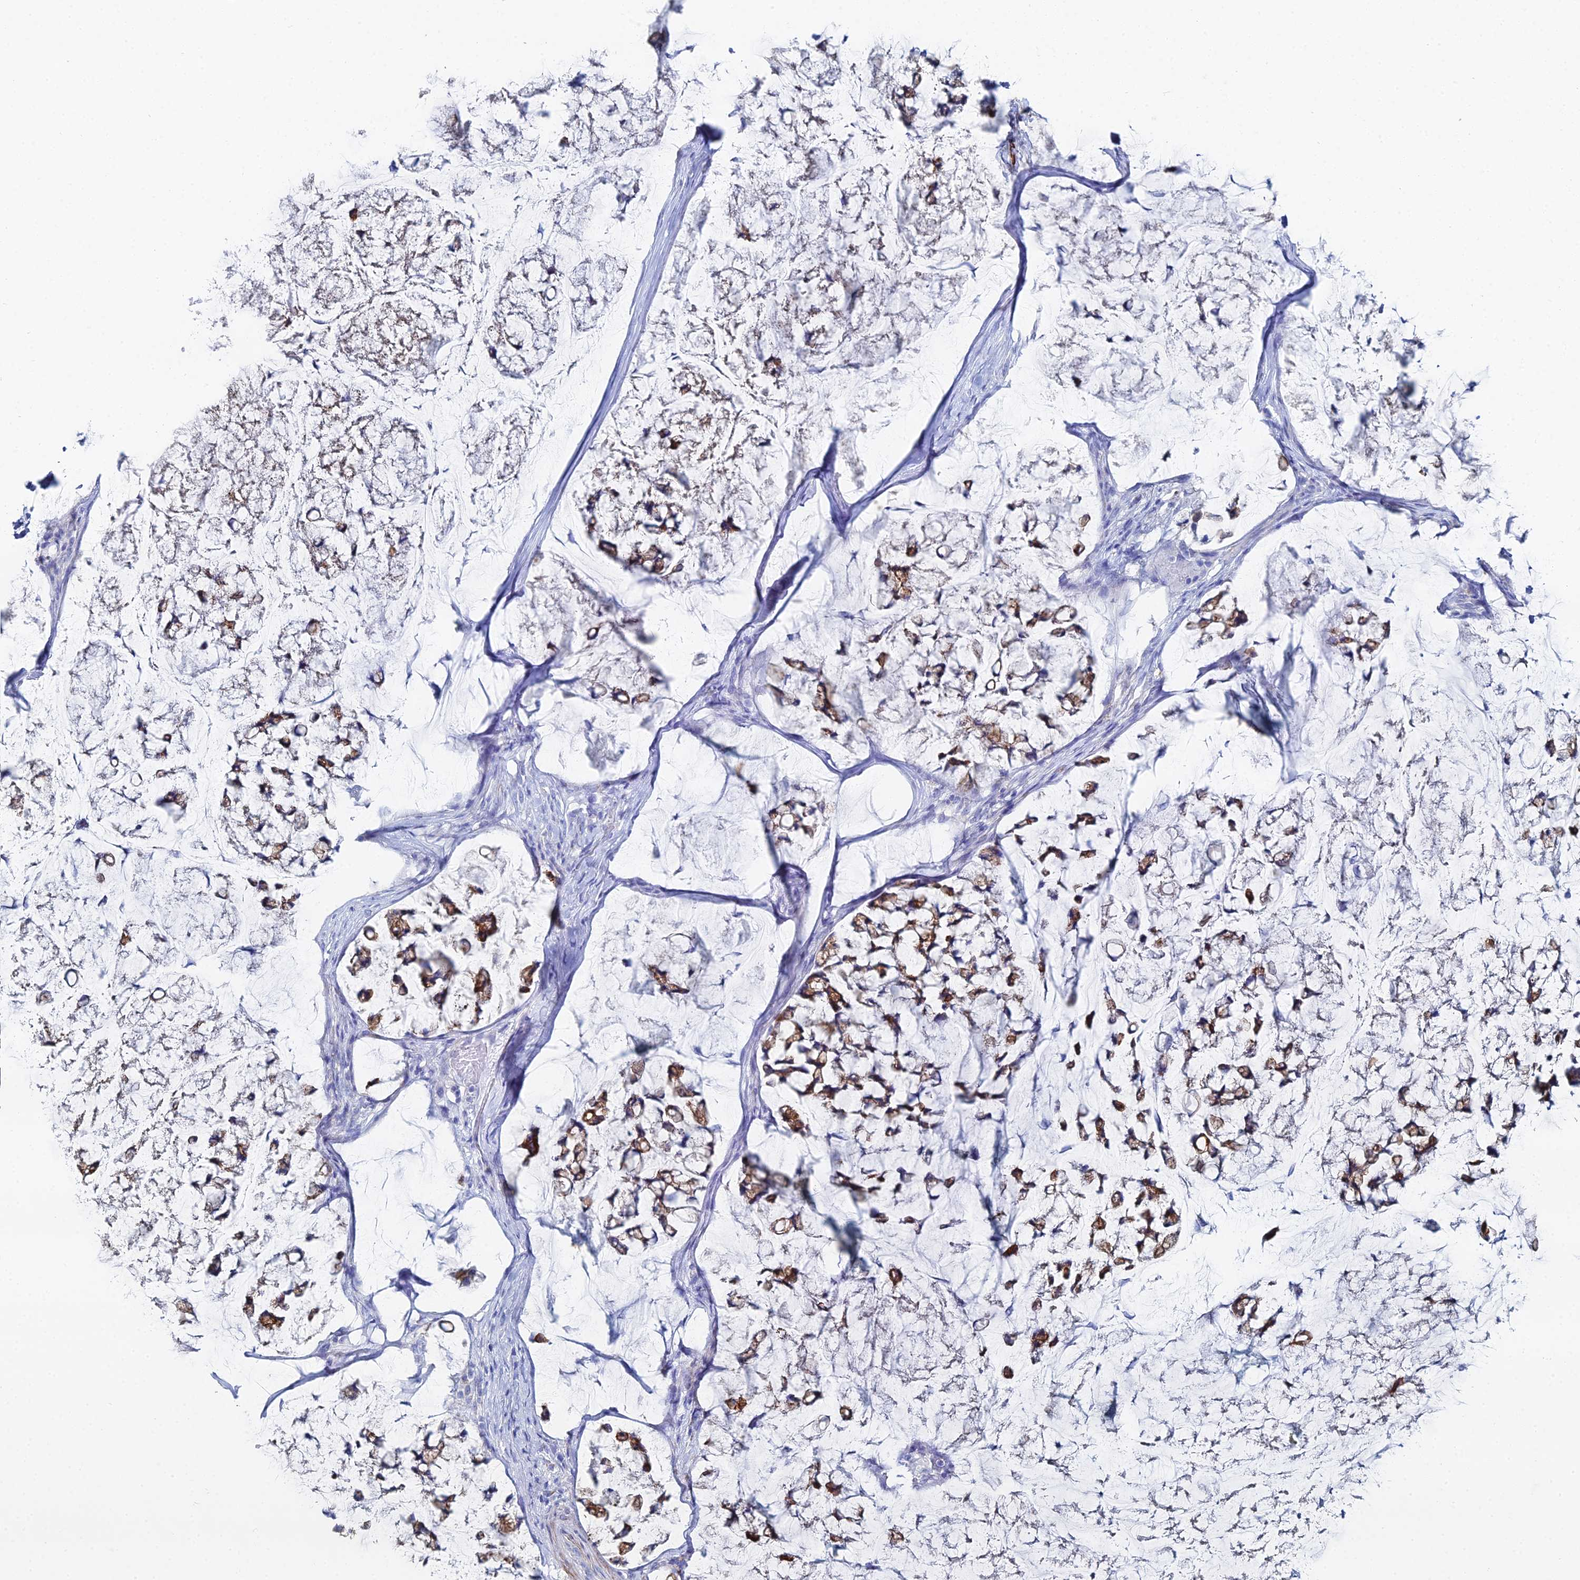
{"staining": {"intensity": "strong", "quantity": ">75%", "location": "cytoplasmic/membranous"}, "tissue": "stomach cancer", "cell_type": "Tumor cells", "image_type": "cancer", "snomed": [{"axis": "morphology", "description": "Adenocarcinoma, NOS"}, {"axis": "topography", "description": "Stomach, lower"}], "caption": "Immunohistochemistry (IHC) micrograph of human stomach cancer stained for a protein (brown), which exhibits high levels of strong cytoplasmic/membranous expression in approximately >75% of tumor cells.", "gene": "DHX34", "patient": {"sex": "male", "age": 67}}